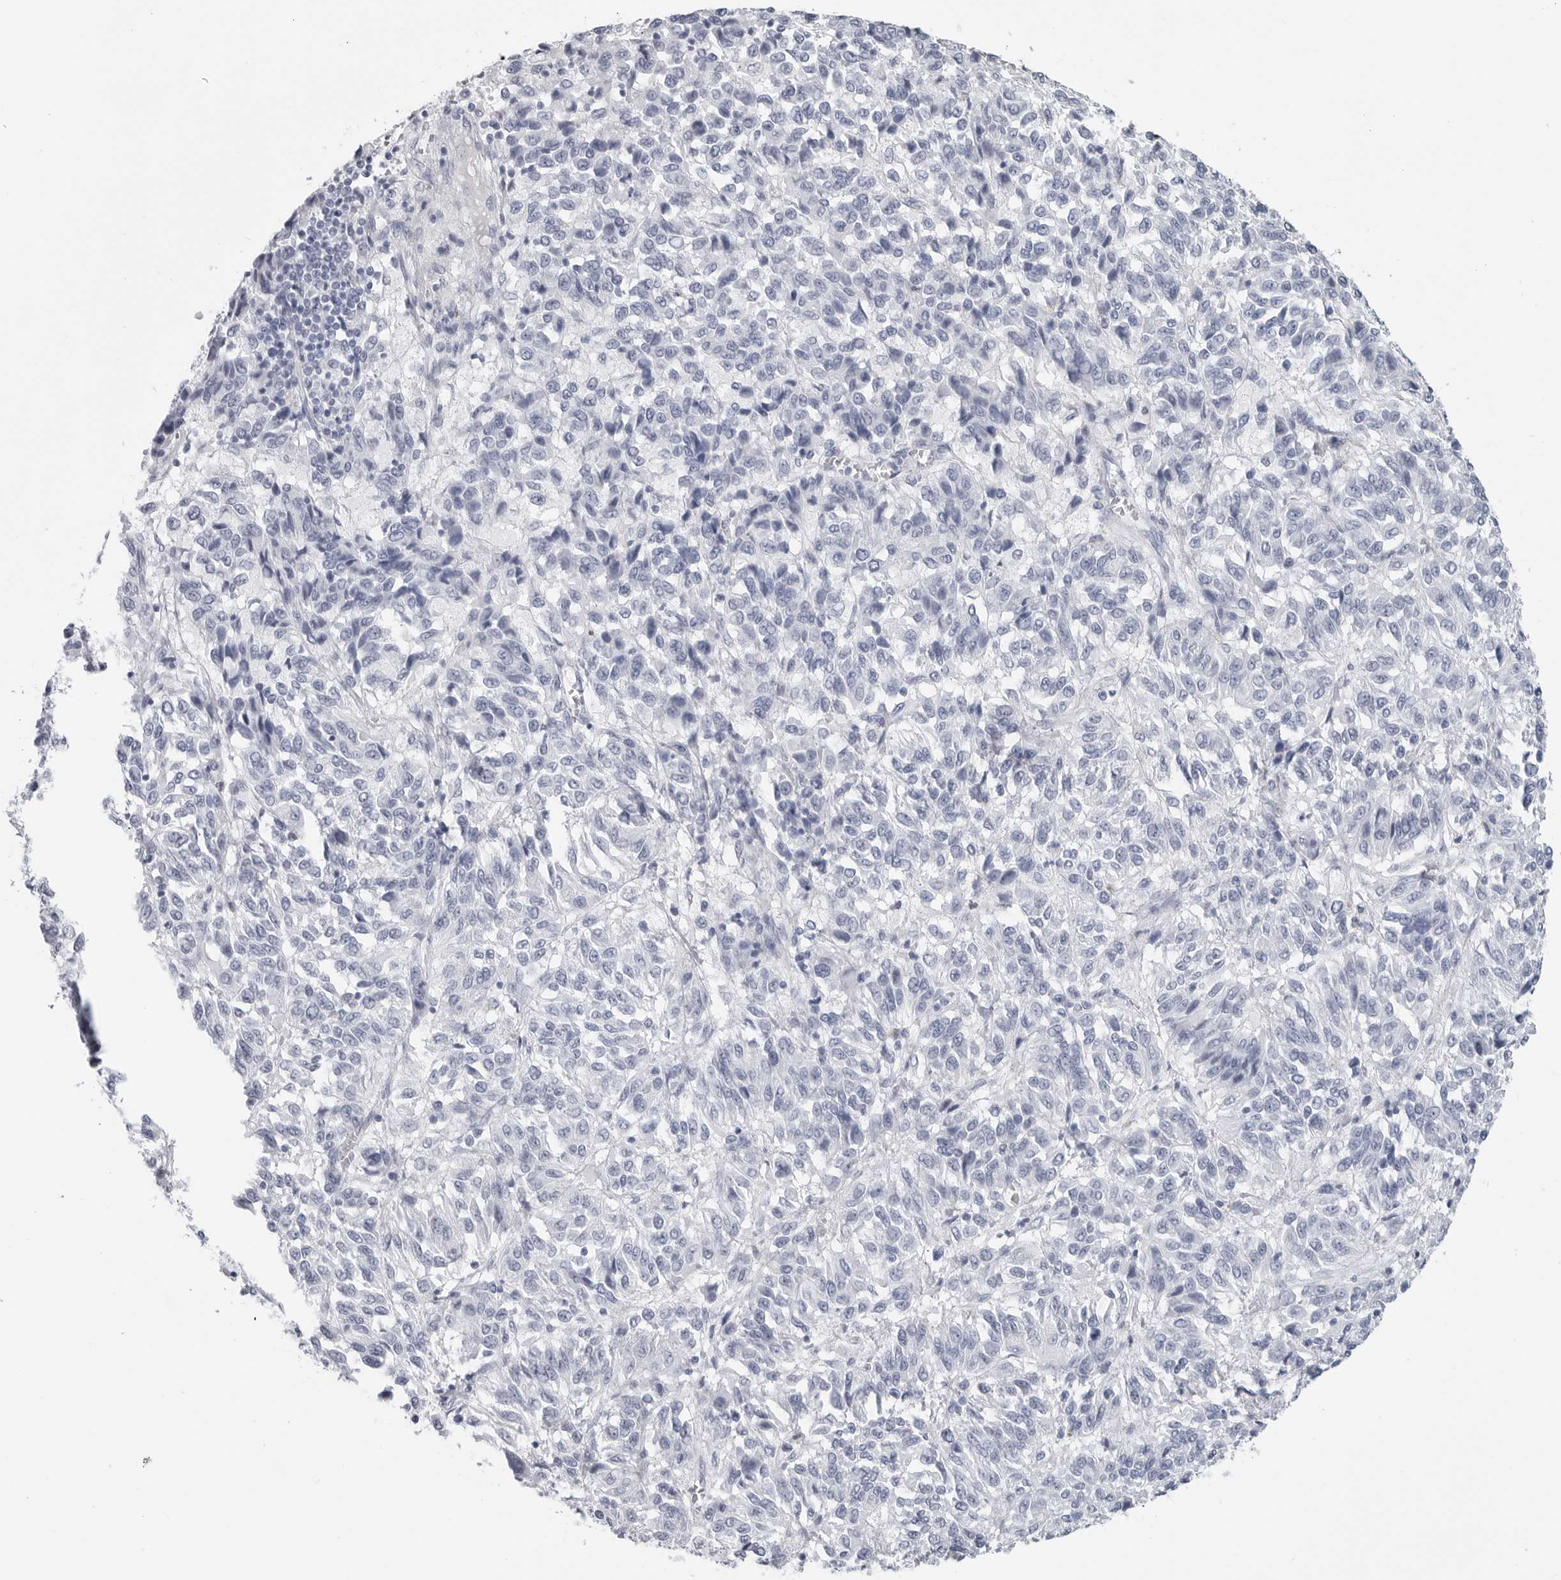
{"staining": {"intensity": "negative", "quantity": "none", "location": "none"}, "tissue": "melanoma", "cell_type": "Tumor cells", "image_type": "cancer", "snomed": [{"axis": "morphology", "description": "Malignant melanoma, Metastatic site"}, {"axis": "topography", "description": "Lung"}], "caption": "This photomicrograph is of malignant melanoma (metastatic site) stained with immunohistochemistry to label a protein in brown with the nuclei are counter-stained blue. There is no expression in tumor cells. The staining was performed using DAB (3,3'-diaminobenzidine) to visualize the protein expression in brown, while the nuclei were stained in blue with hematoxylin (Magnification: 20x).", "gene": "CSH1", "patient": {"sex": "male", "age": 64}}